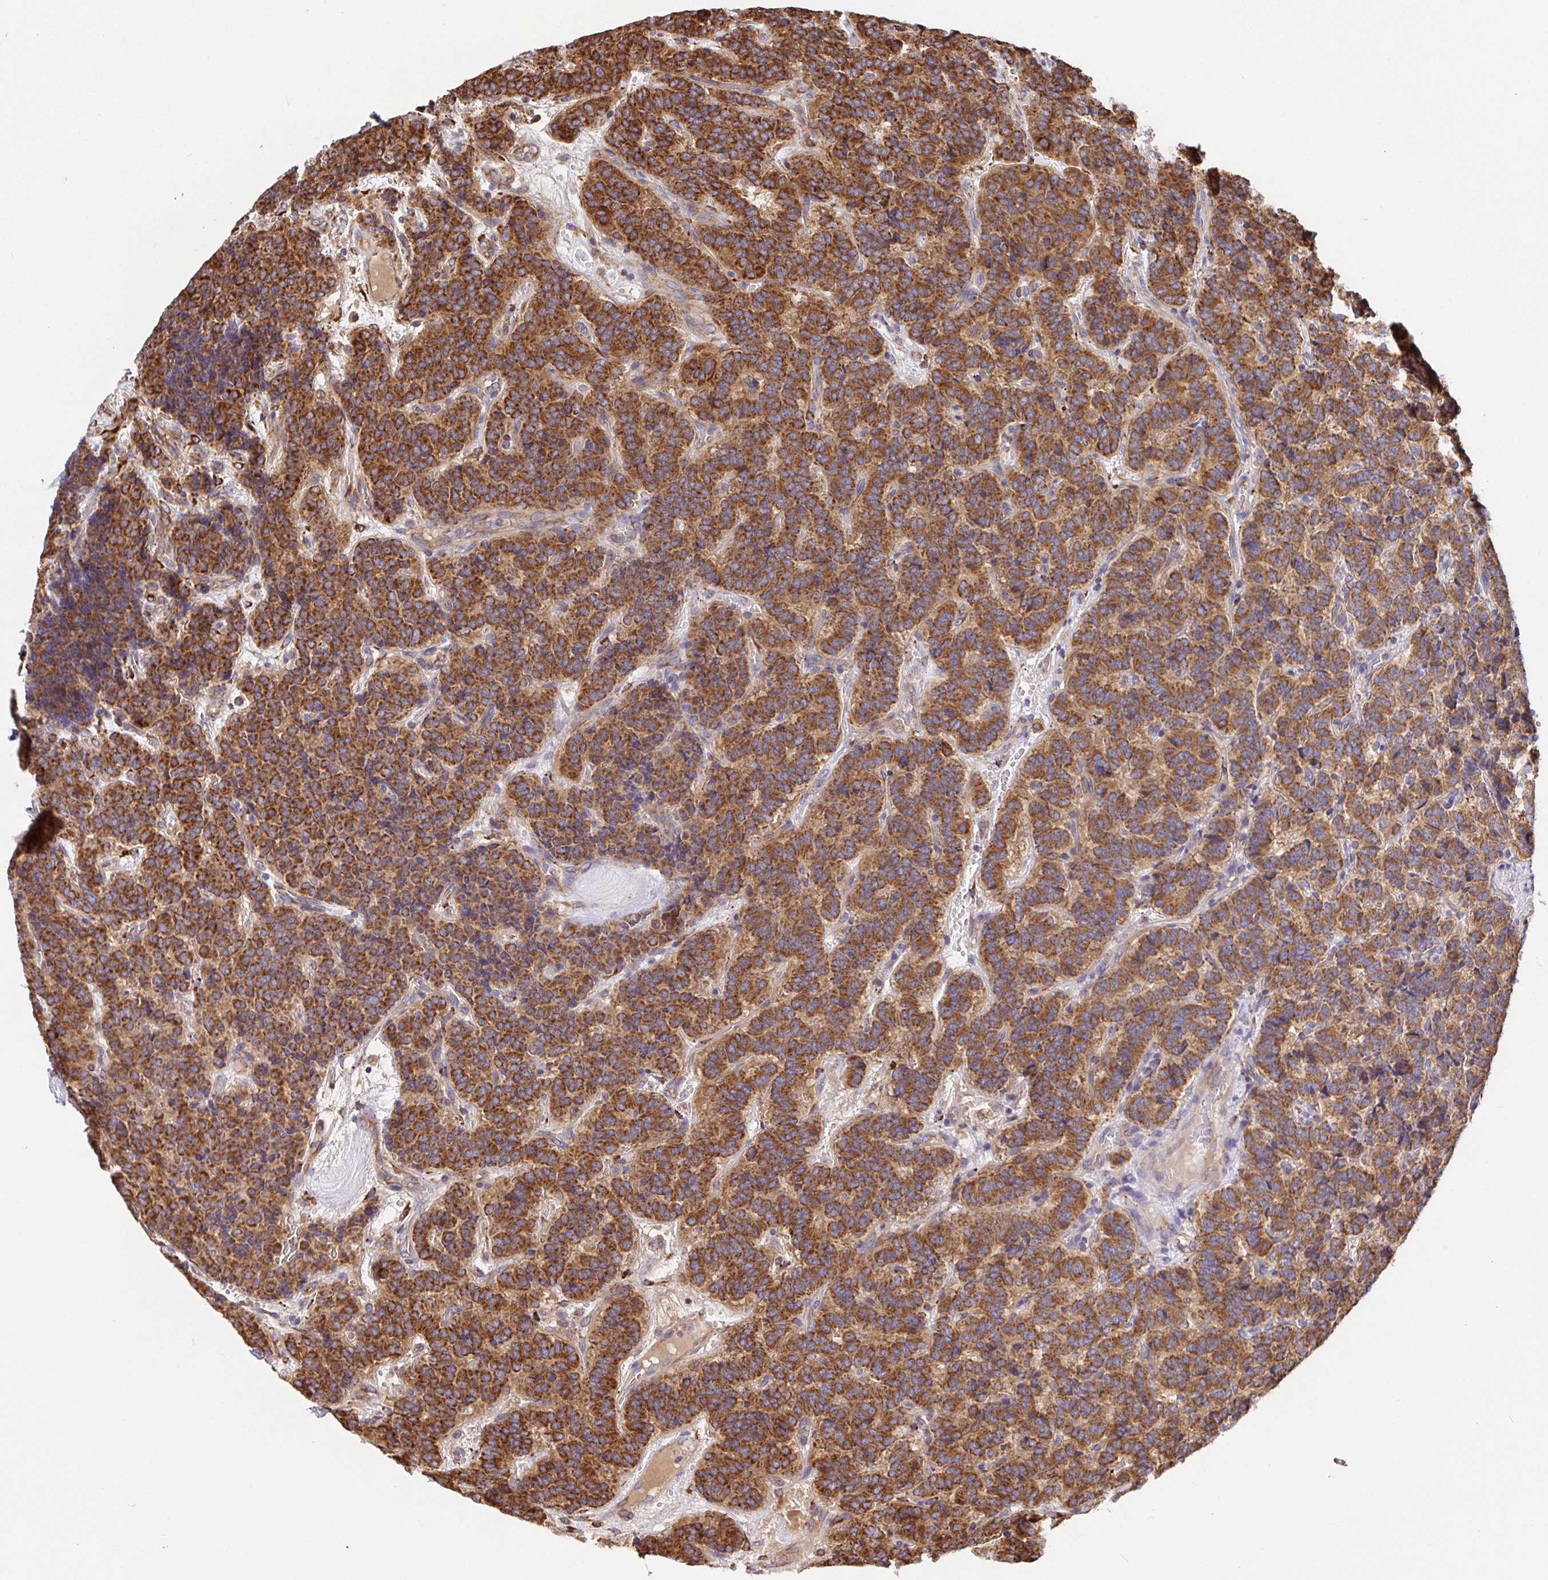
{"staining": {"intensity": "strong", "quantity": ">75%", "location": "cytoplasmic/membranous"}, "tissue": "carcinoid", "cell_type": "Tumor cells", "image_type": "cancer", "snomed": [{"axis": "morphology", "description": "Carcinoid, malignant, NOS"}, {"axis": "topography", "description": "Pancreas"}], "caption": "Protein analysis of carcinoid tissue reveals strong cytoplasmic/membranous expression in about >75% of tumor cells. (Brightfield microscopy of DAB IHC at high magnification).", "gene": "MAOA", "patient": {"sex": "male", "age": 36}}